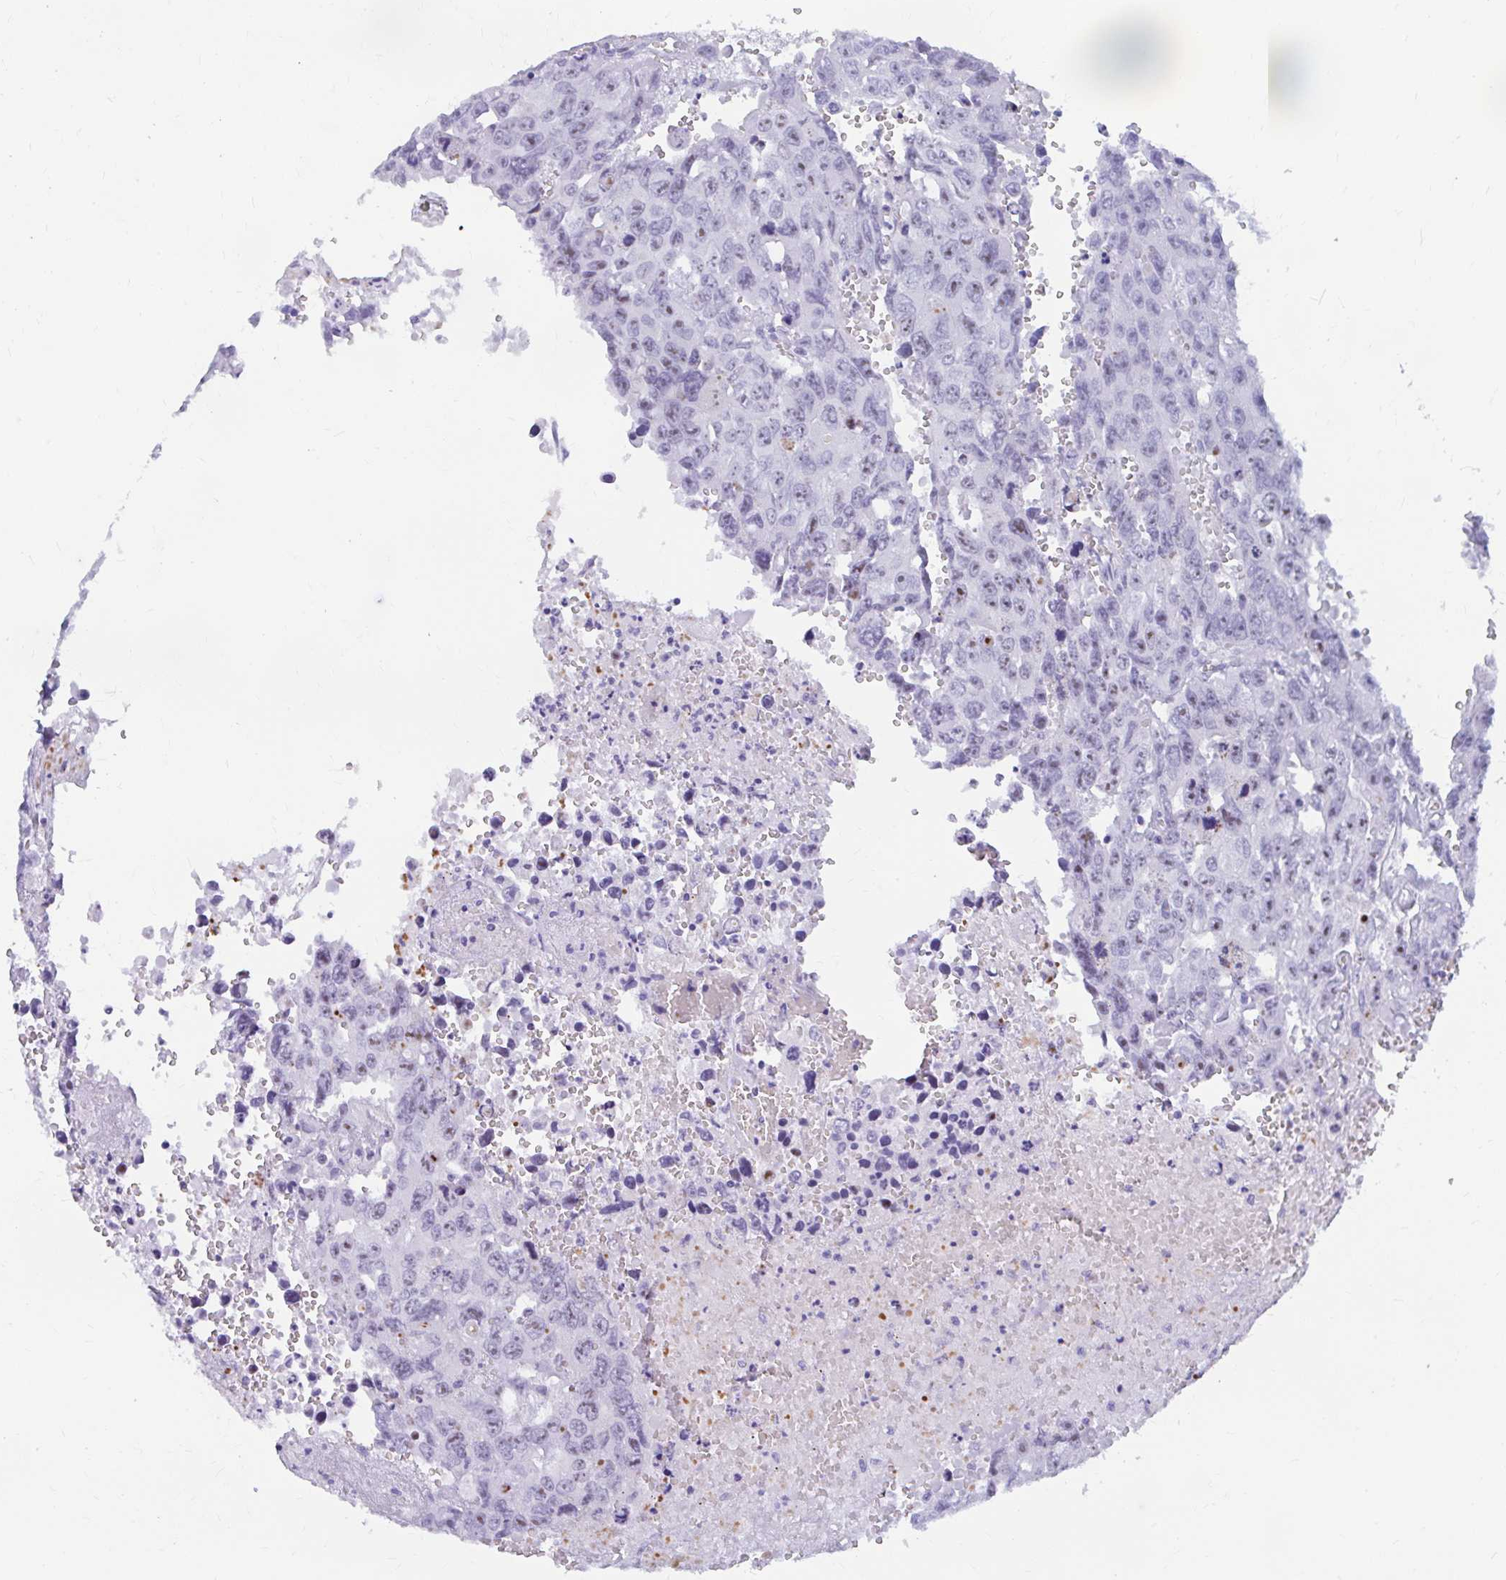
{"staining": {"intensity": "moderate", "quantity": ">75%", "location": "nuclear"}, "tissue": "testis cancer", "cell_type": "Tumor cells", "image_type": "cancer", "snomed": [{"axis": "morphology", "description": "Seminoma, NOS"}, {"axis": "topography", "description": "Testis"}], "caption": "Immunohistochemical staining of human testis cancer (seminoma) reveals medium levels of moderate nuclear protein positivity in about >75% of tumor cells.", "gene": "FTSJ3", "patient": {"sex": "male", "age": 26}}